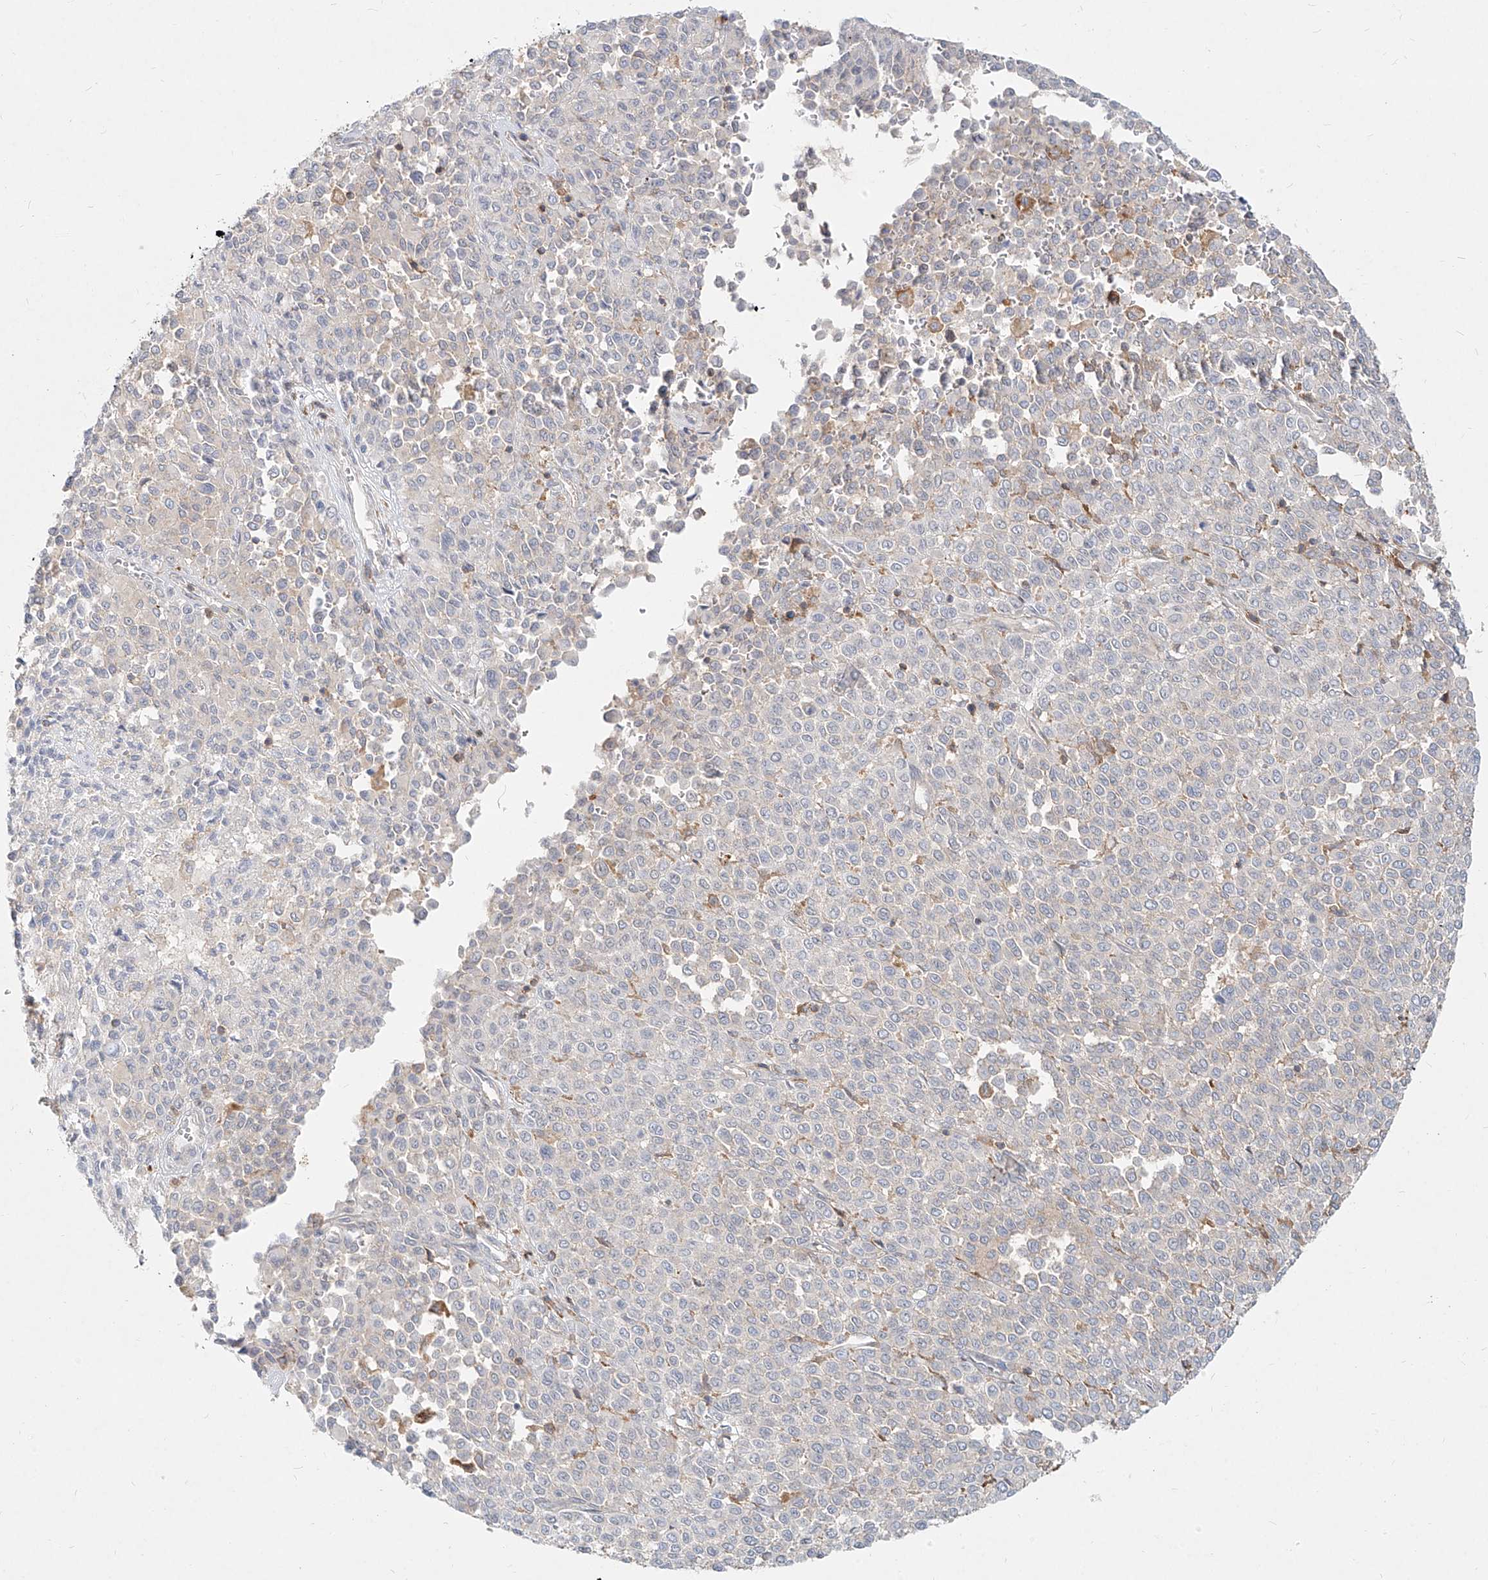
{"staining": {"intensity": "negative", "quantity": "none", "location": "none"}, "tissue": "melanoma", "cell_type": "Tumor cells", "image_type": "cancer", "snomed": [{"axis": "morphology", "description": "Malignant melanoma, Metastatic site"}, {"axis": "topography", "description": "Pancreas"}], "caption": "Protein analysis of melanoma exhibits no significant expression in tumor cells.", "gene": "SLC2A12", "patient": {"sex": "female", "age": 30}}